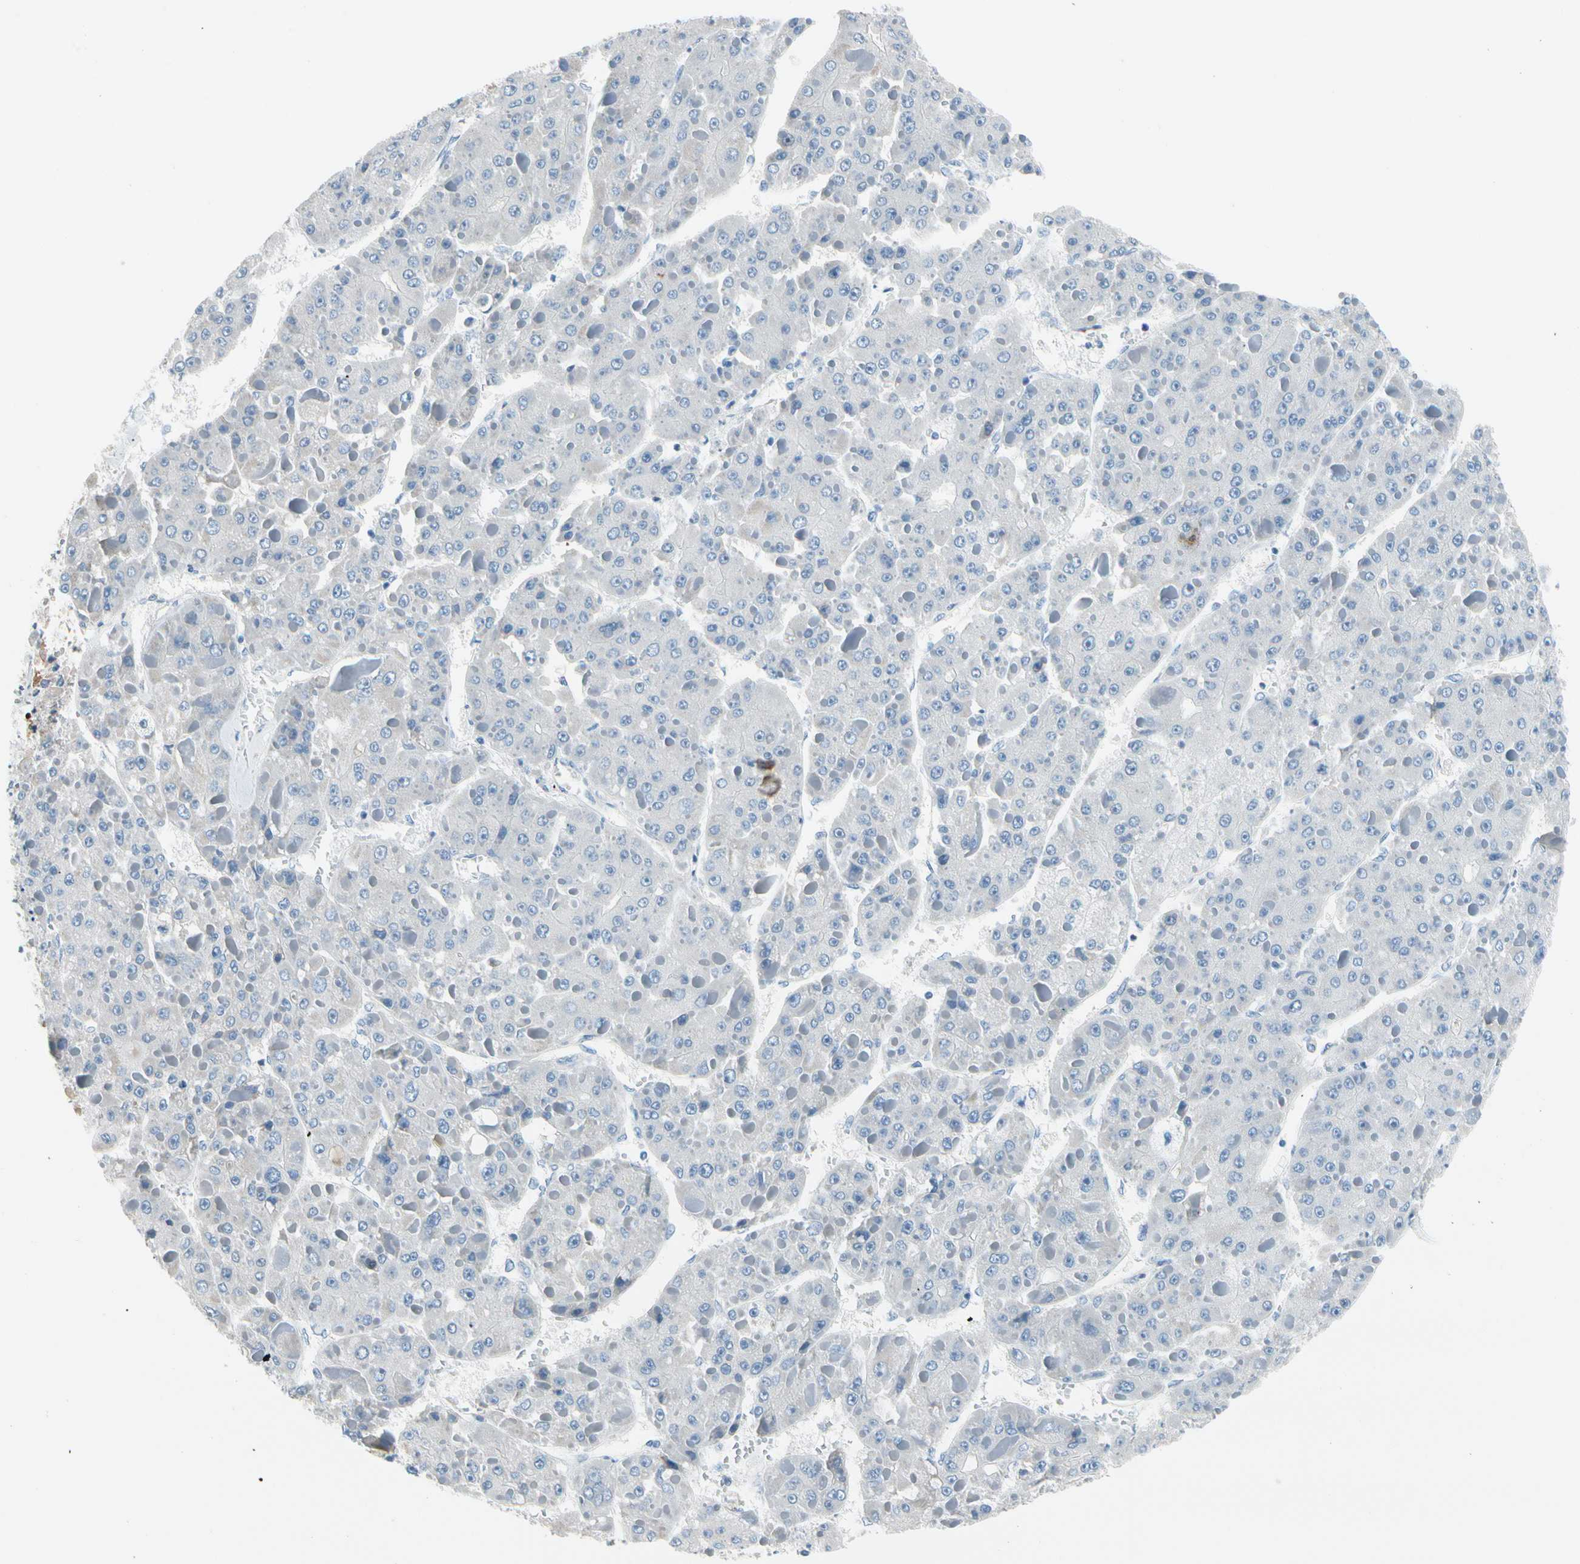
{"staining": {"intensity": "negative", "quantity": "none", "location": "none"}, "tissue": "liver cancer", "cell_type": "Tumor cells", "image_type": "cancer", "snomed": [{"axis": "morphology", "description": "Carcinoma, Hepatocellular, NOS"}, {"axis": "topography", "description": "Liver"}], "caption": "A photomicrograph of liver cancer stained for a protein reveals no brown staining in tumor cells. Brightfield microscopy of IHC stained with DAB (3,3'-diaminobenzidine) (brown) and hematoxylin (blue), captured at high magnification.", "gene": "STK40", "patient": {"sex": "female", "age": 73}}